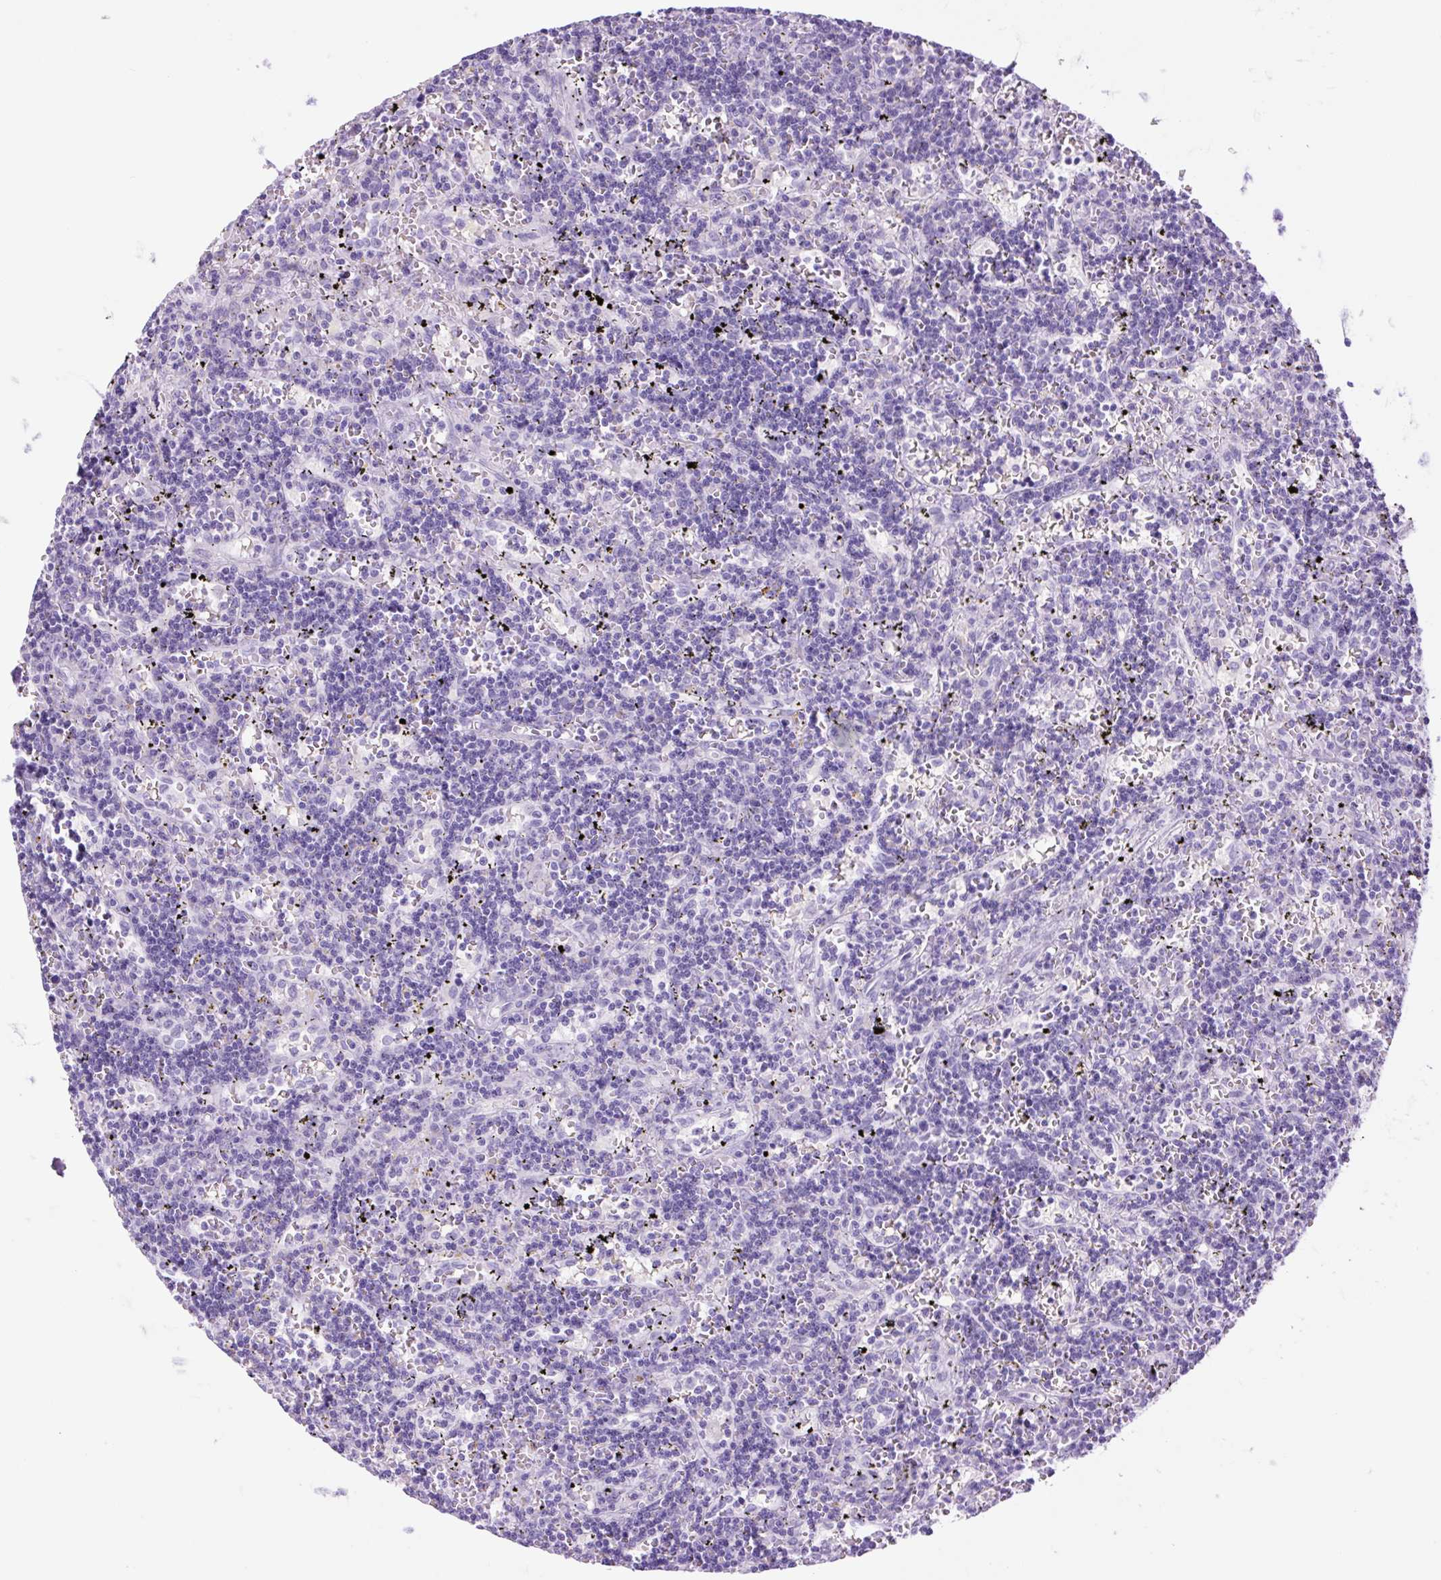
{"staining": {"intensity": "negative", "quantity": "none", "location": "none"}, "tissue": "lymphoma", "cell_type": "Tumor cells", "image_type": "cancer", "snomed": [{"axis": "morphology", "description": "Malignant lymphoma, non-Hodgkin's type, Low grade"}, {"axis": "topography", "description": "Spleen"}], "caption": "Histopathology image shows no protein staining in tumor cells of lymphoma tissue.", "gene": "TFF2", "patient": {"sex": "male", "age": 60}}